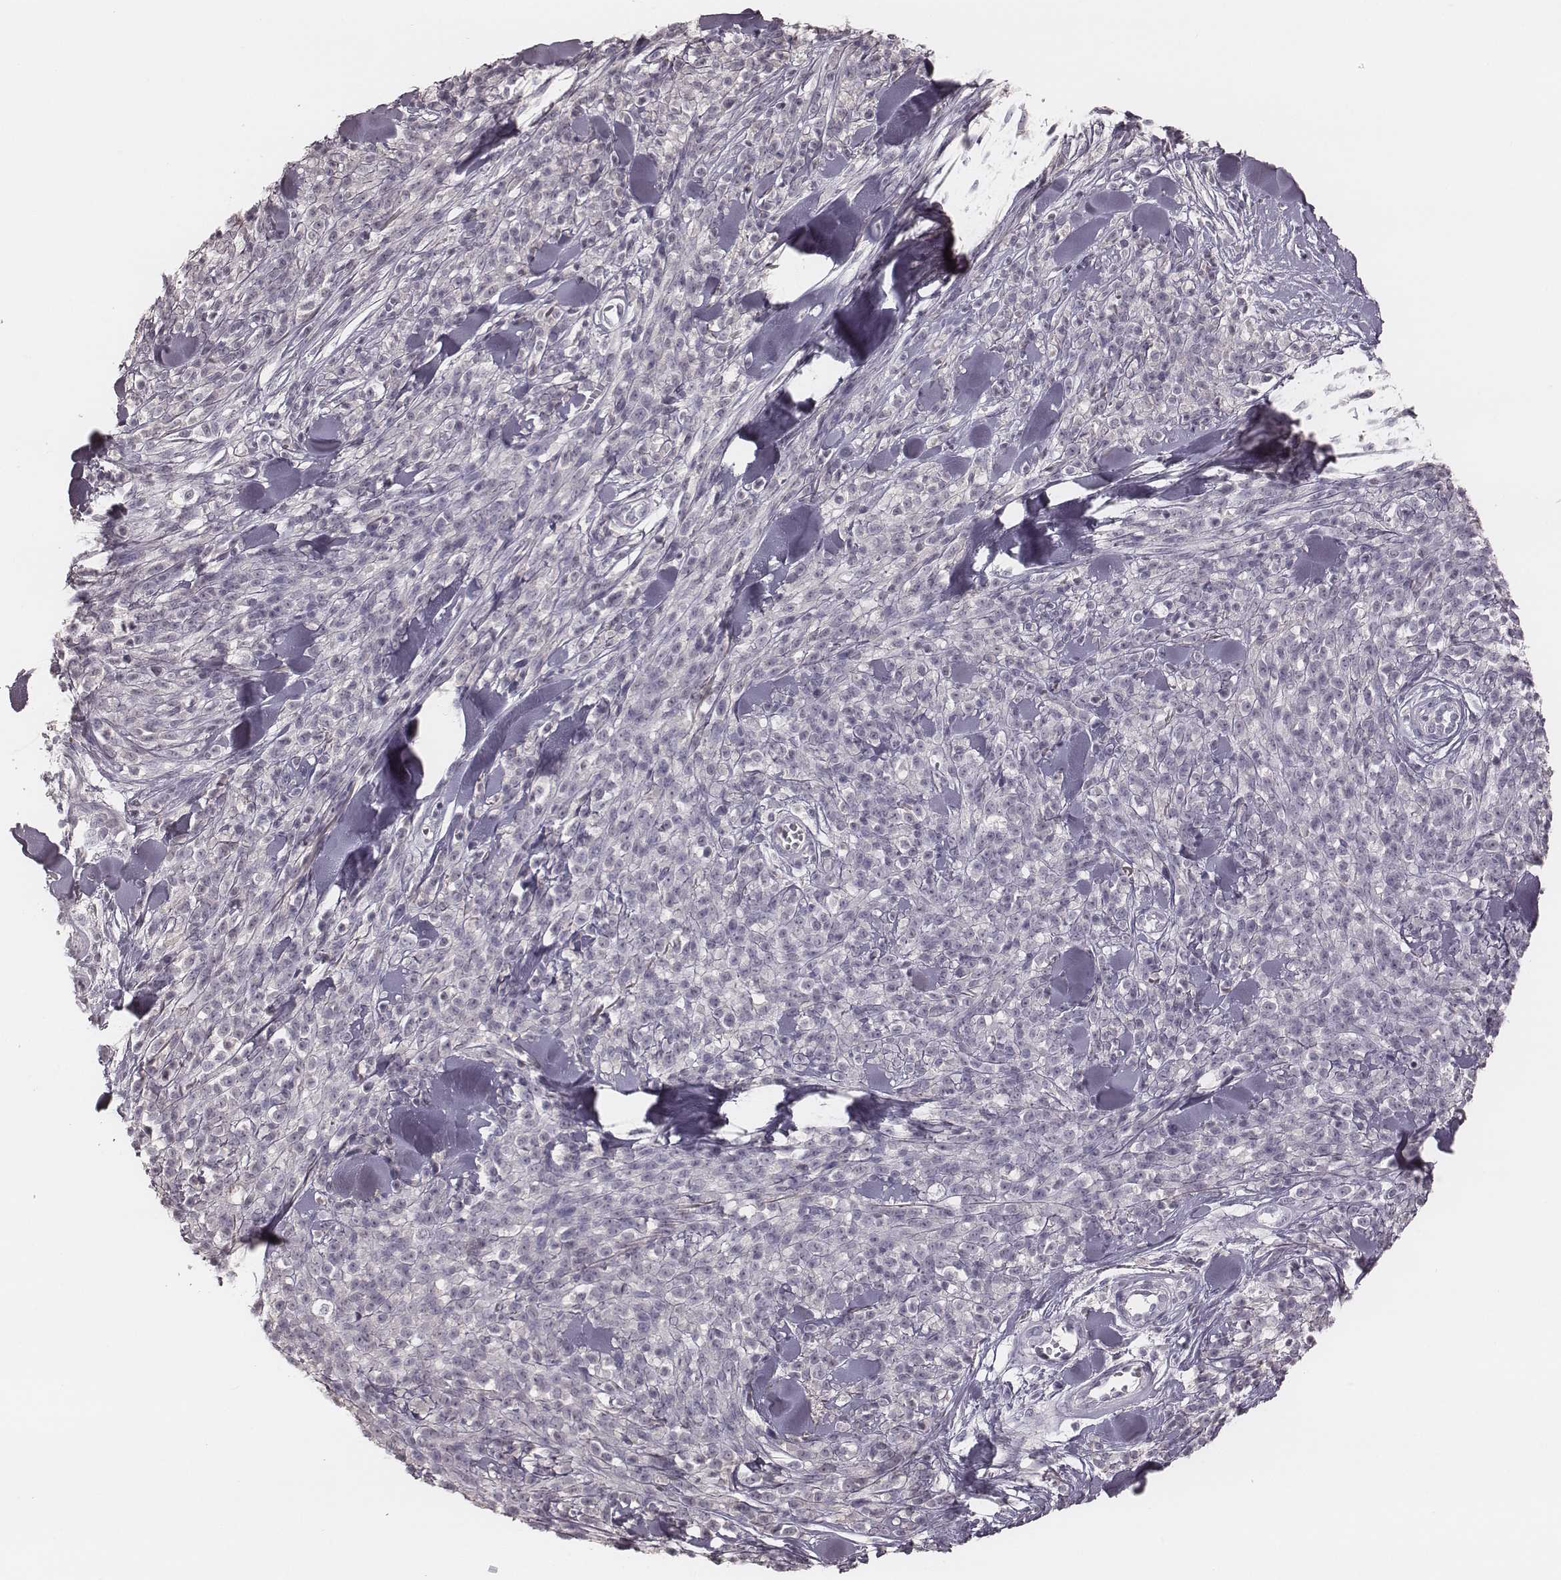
{"staining": {"intensity": "negative", "quantity": "none", "location": "none"}, "tissue": "melanoma", "cell_type": "Tumor cells", "image_type": "cancer", "snomed": [{"axis": "morphology", "description": "Malignant melanoma, NOS"}, {"axis": "topography", "description": "Skin"}, {"axis": "topography", "description": "Skin of trunk"}], "caption": "An image of melanoma stained for a protein shows no brown staining in tumor cells.", "gene": "SMIM24", "patient": {"sex": "male", "age": 74}}